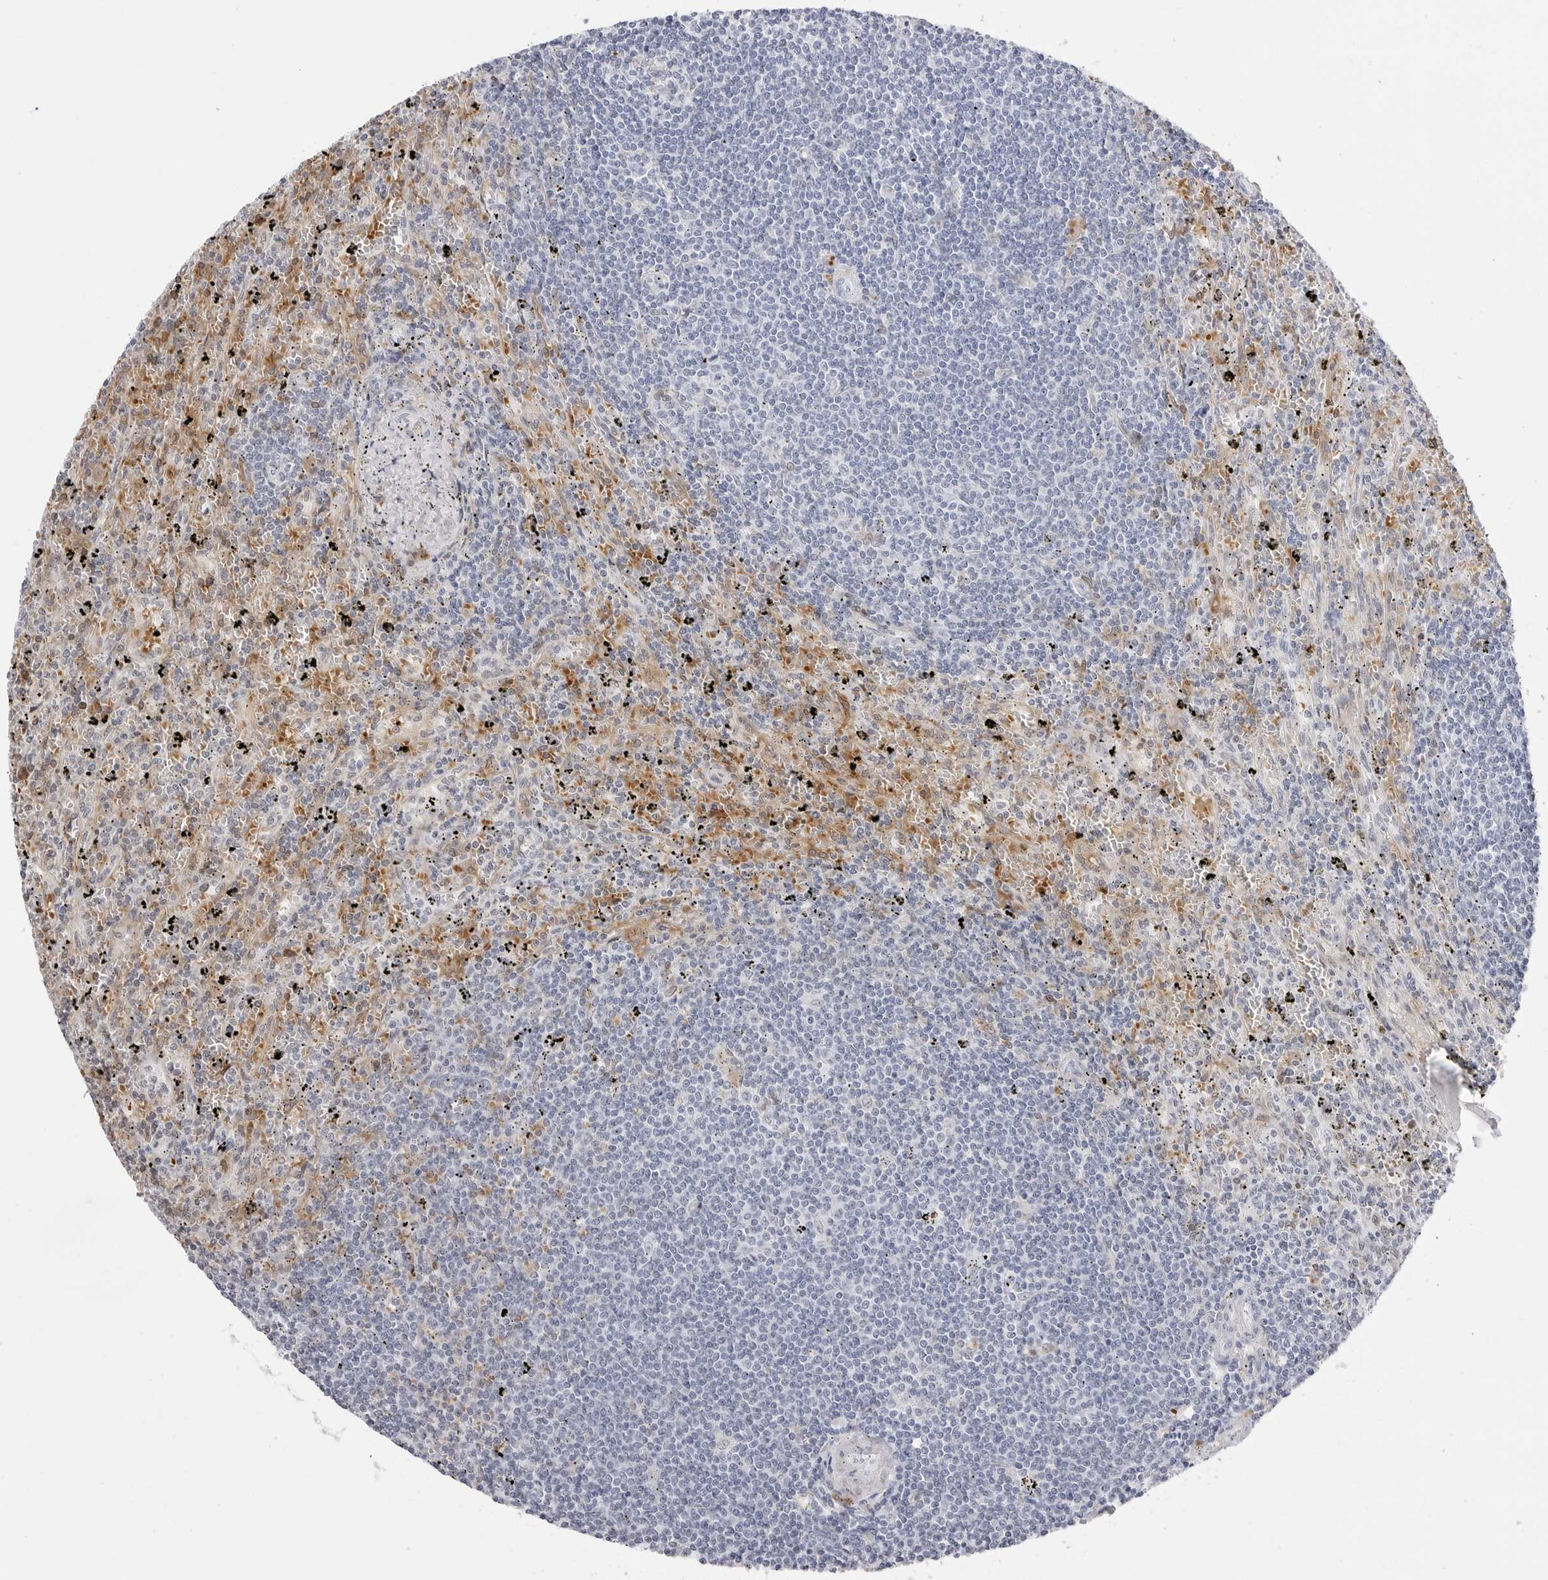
{"staining": {"intensity": "negative", "quantity": "none", "location": "none"}, "tissue": "lymphoma", "cell_type": "Tumor cells", "image_type": "cancer", "snomed": [{"axis": "morphology", "description": "Malignant lymphoma, non-Hodgkin's type, Low grade"}, {"axis": "topography", "description": "Spleen"}], "caption": "Lymphoma stained for a protein using immunohistochemistry shows no expression tumor cells.", "gene": "TSSK1B", "patient": {"sex": "male", "age": 76}}